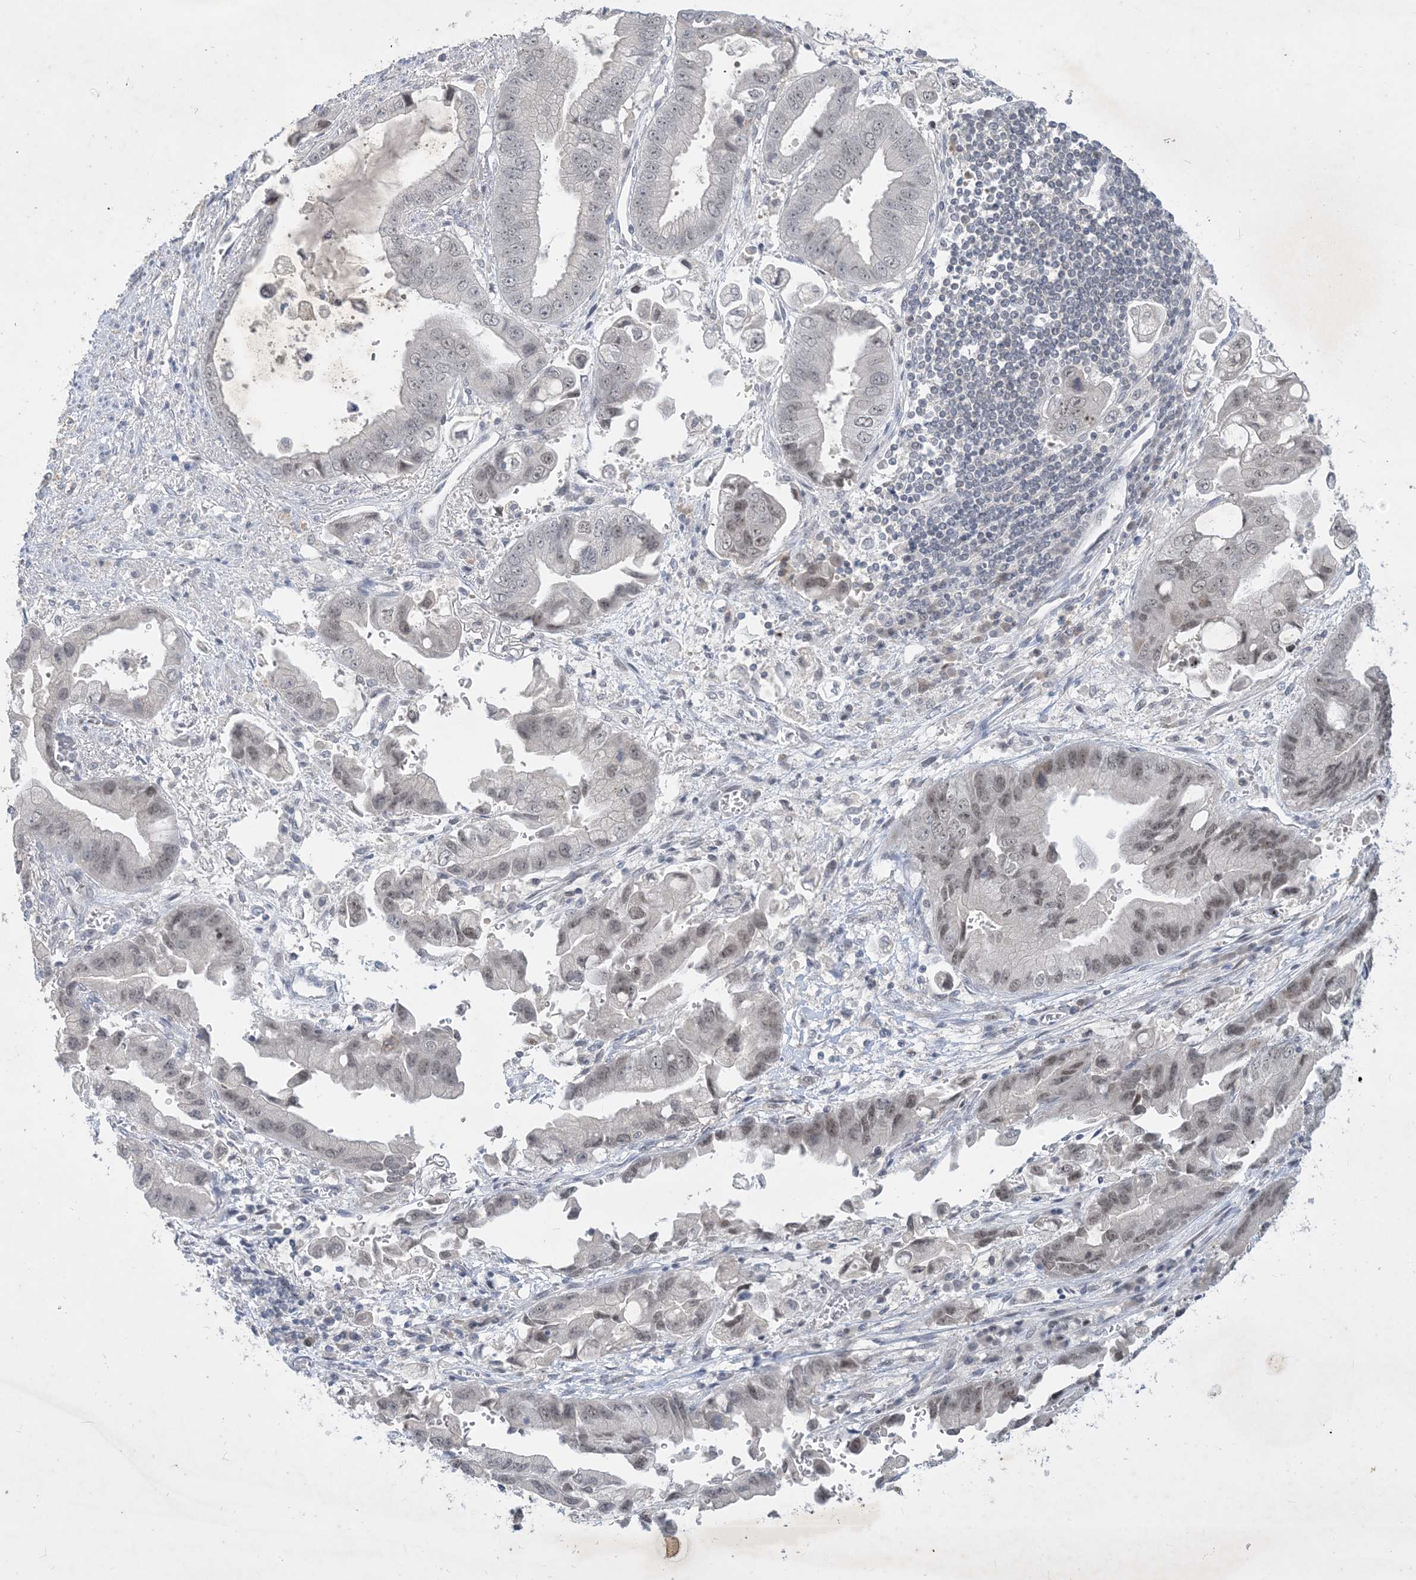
{"staining": {"intensity": "weak", "quantity": ">75%", "location": "nuclear"}, "tissue": "stomach cancer", "cell_type": "Tumor cells", "image_type": "cancer", "snomed": [{"axis": "morphology", "description": "Adenocarcinoma, NOS"}, {"axis": "topography", "description": "Stomach"}], "caption": "DAB immunohistochemical staining of human stomach cancer (adenocarcinoma) demonstrates weak nuclear protein staining in about >75% of tumor cells.", "gene": "ZNF674", "patient": {"sex": "male", "age": 62}}